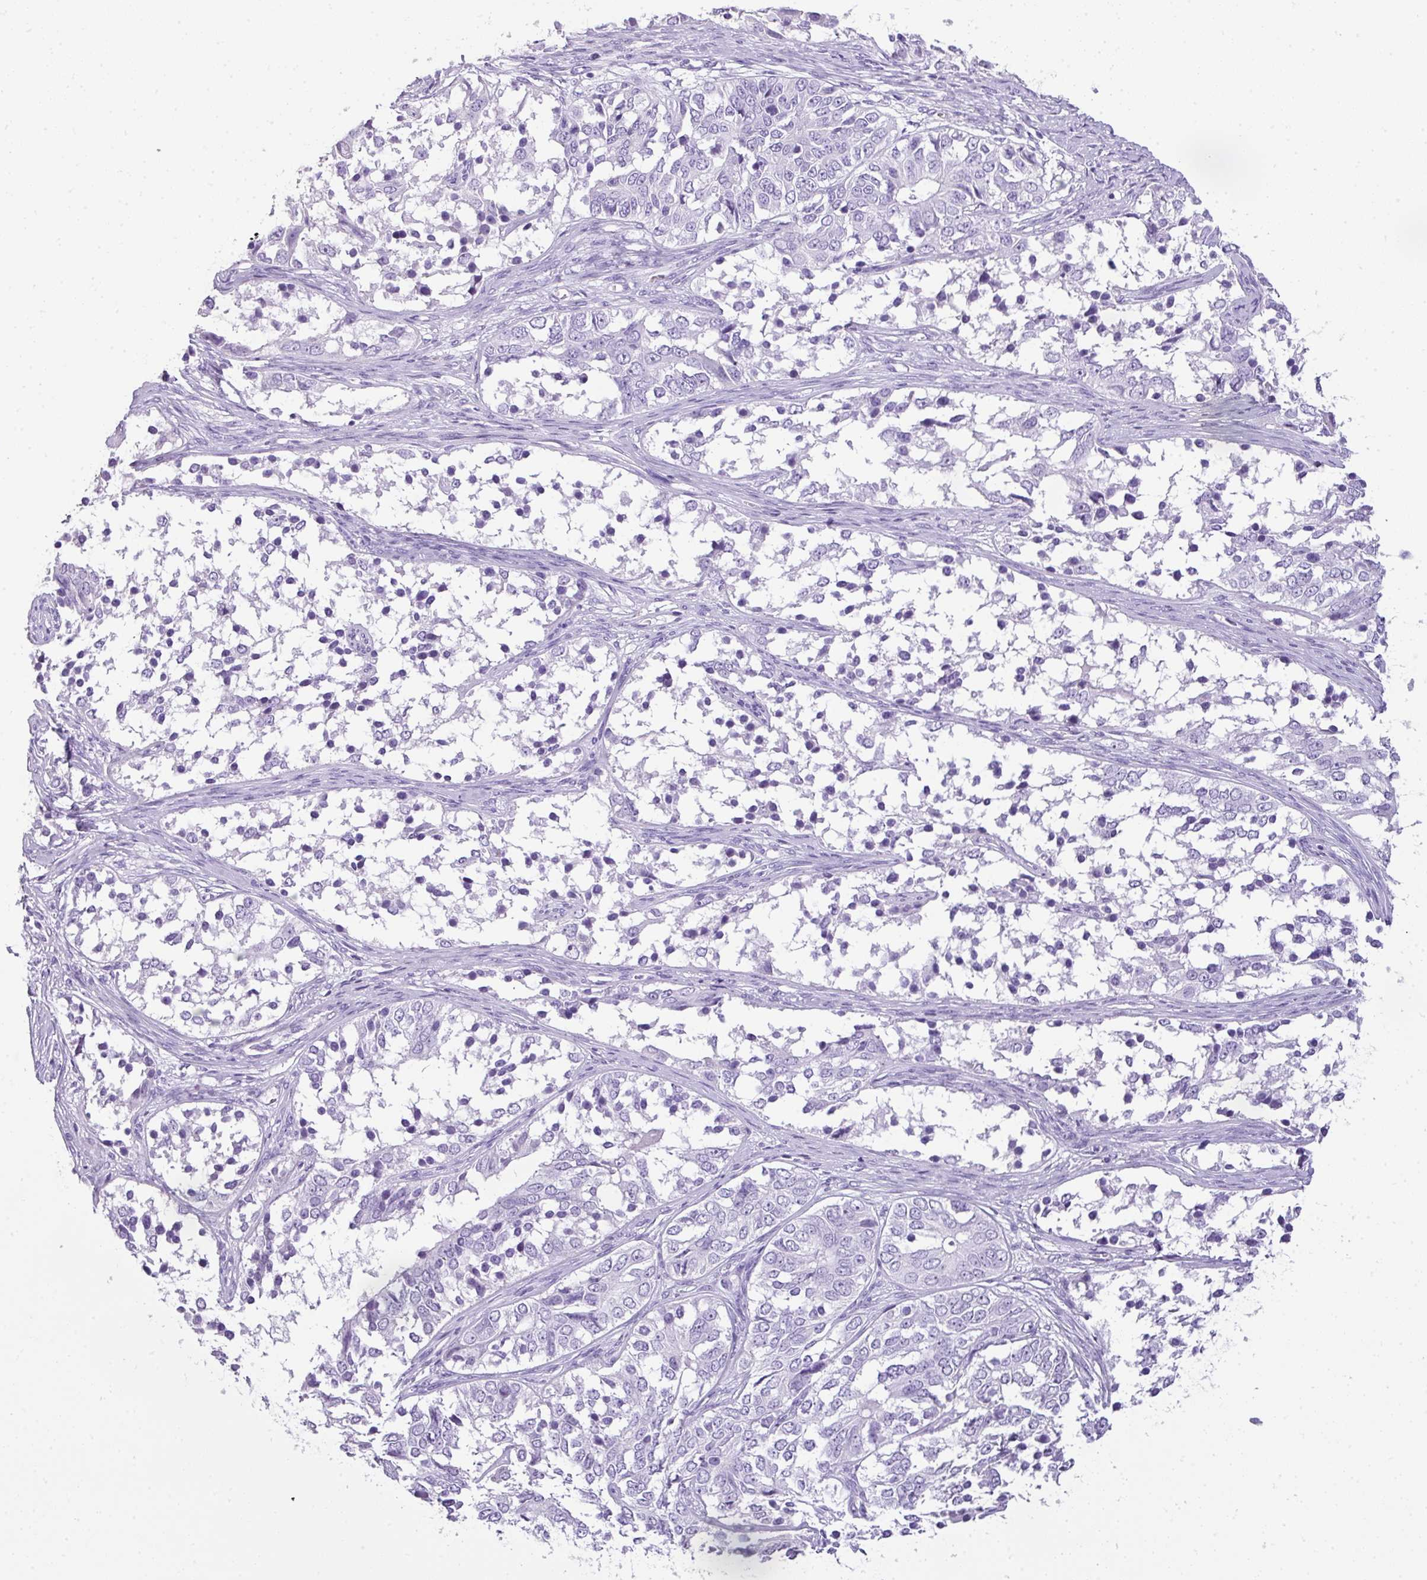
{"staining": {"intensity": "negative", "quantity": "none", "location": "none"}, "tissue": "ovarian cancer", "cell_type": "Tumor cells", "image_type": "cancer", "snomed": [{"axis": "morphology", "description": "Carcinoma, endometroid"}, {"axis": "topography", "description": "Ovary"}], "caption": "High power microscopy histopathology image of an immunohistochemistry (IHC) micrograph of ovarian endometroid carcinoma, revealing no significant positivity in tumor cells.", "gene": "TNP1", "patient": {"sex": "female", "age": 51}}